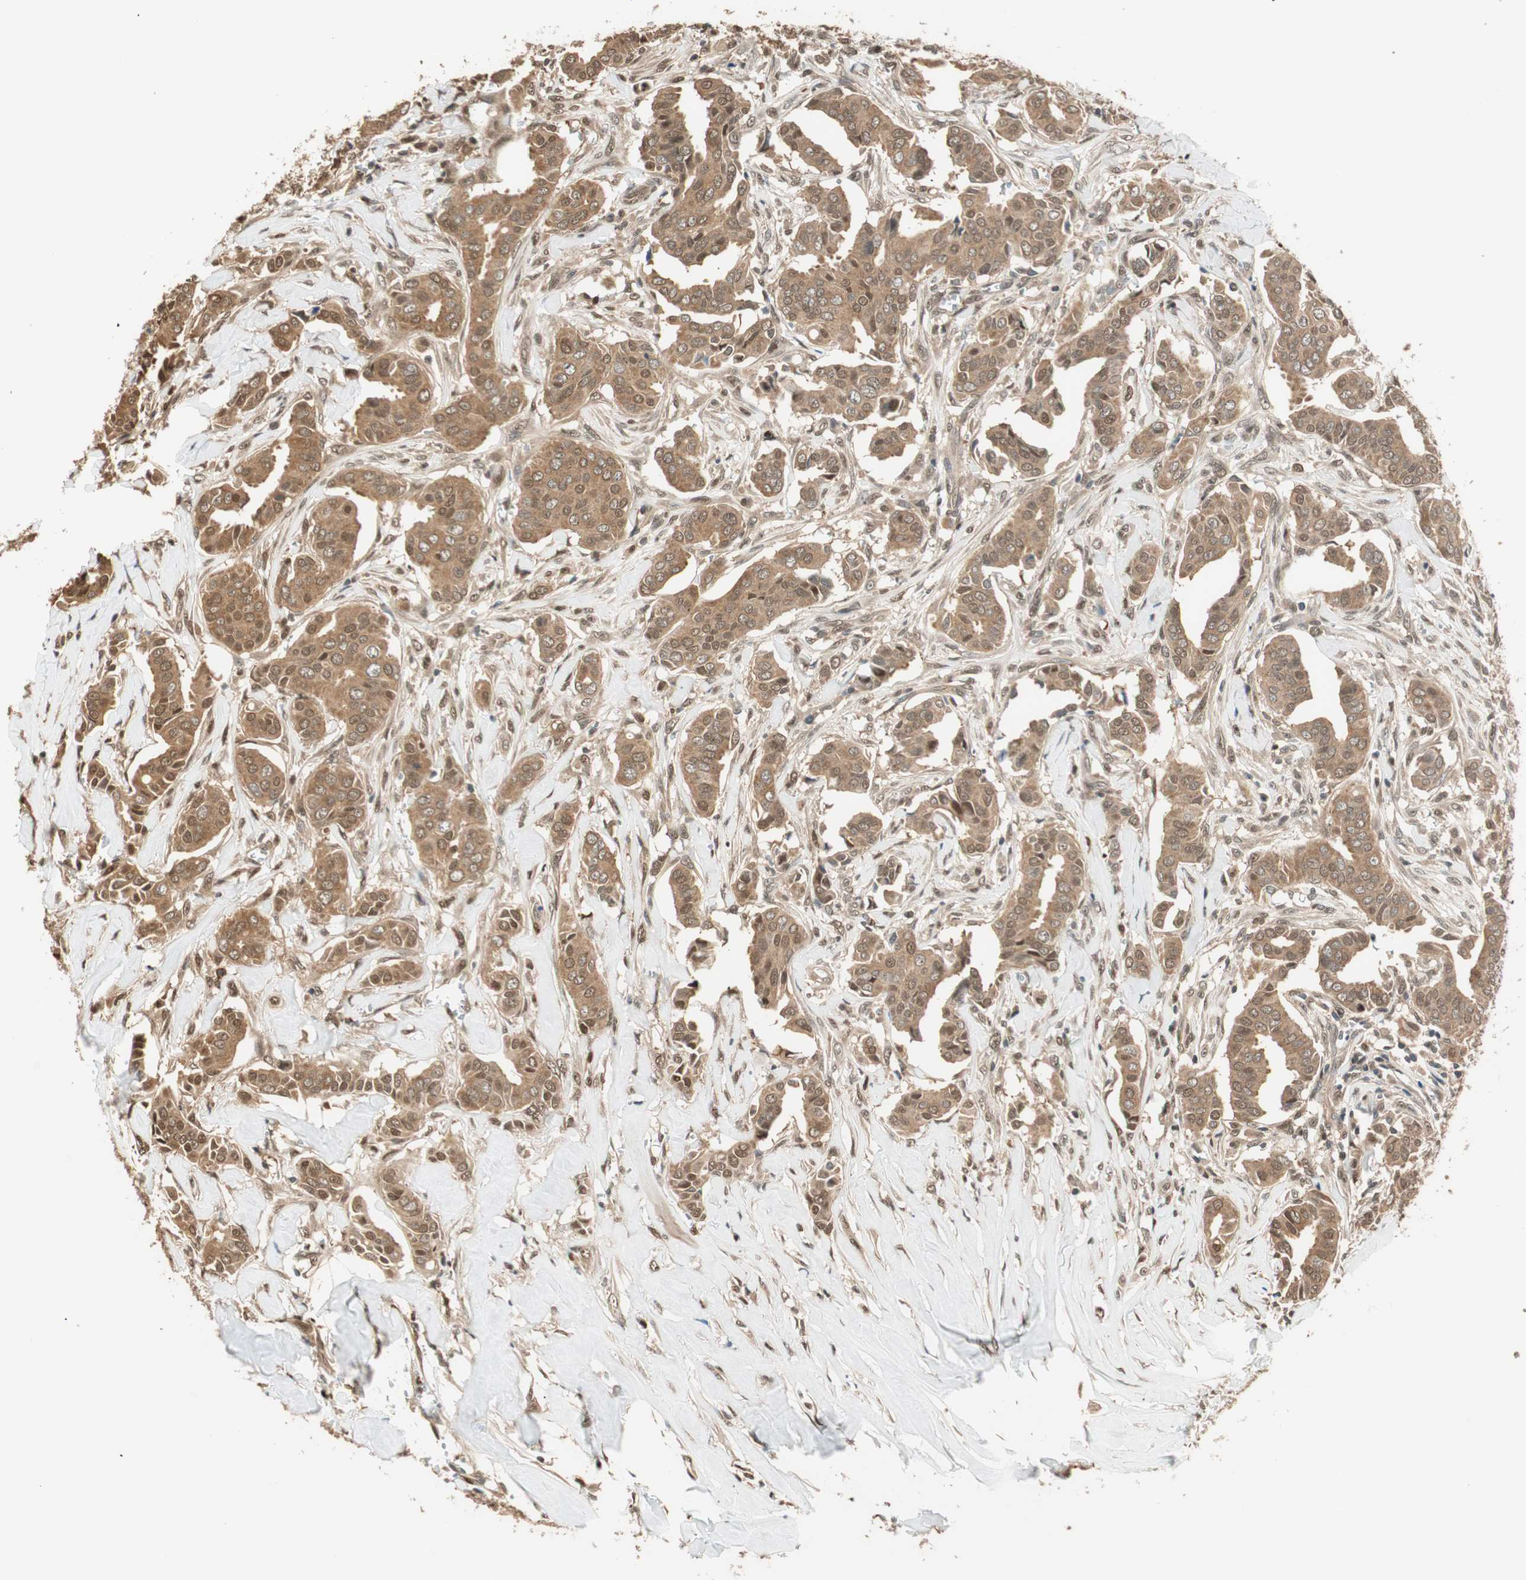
{"staining": {"intensity": "moderate", "quantity": ">75%", "location": "cytoplasmic/membranous,nuclear"}, "tissue": "head and neck cancer", "cell_type": "Tumor cells", "image_type": "cancer", "snomed": [{"axis": "morphology", "description": "Adenocarcinoma, NOS"}, {"axis": "topography", "description": "Salivary gland"}, {"axis": "topography", "description": "Head-Neck"}], "caption": "There is medium levels of moderate cytoplasmic/membranous and nuclear positivity in tumor cells of adenocarcinoma (head and neck), as demonstrated by immunohistochemical staining (brown color).", "gene": "ZNF443", "patient": {"sex": "female", "age": 59}}